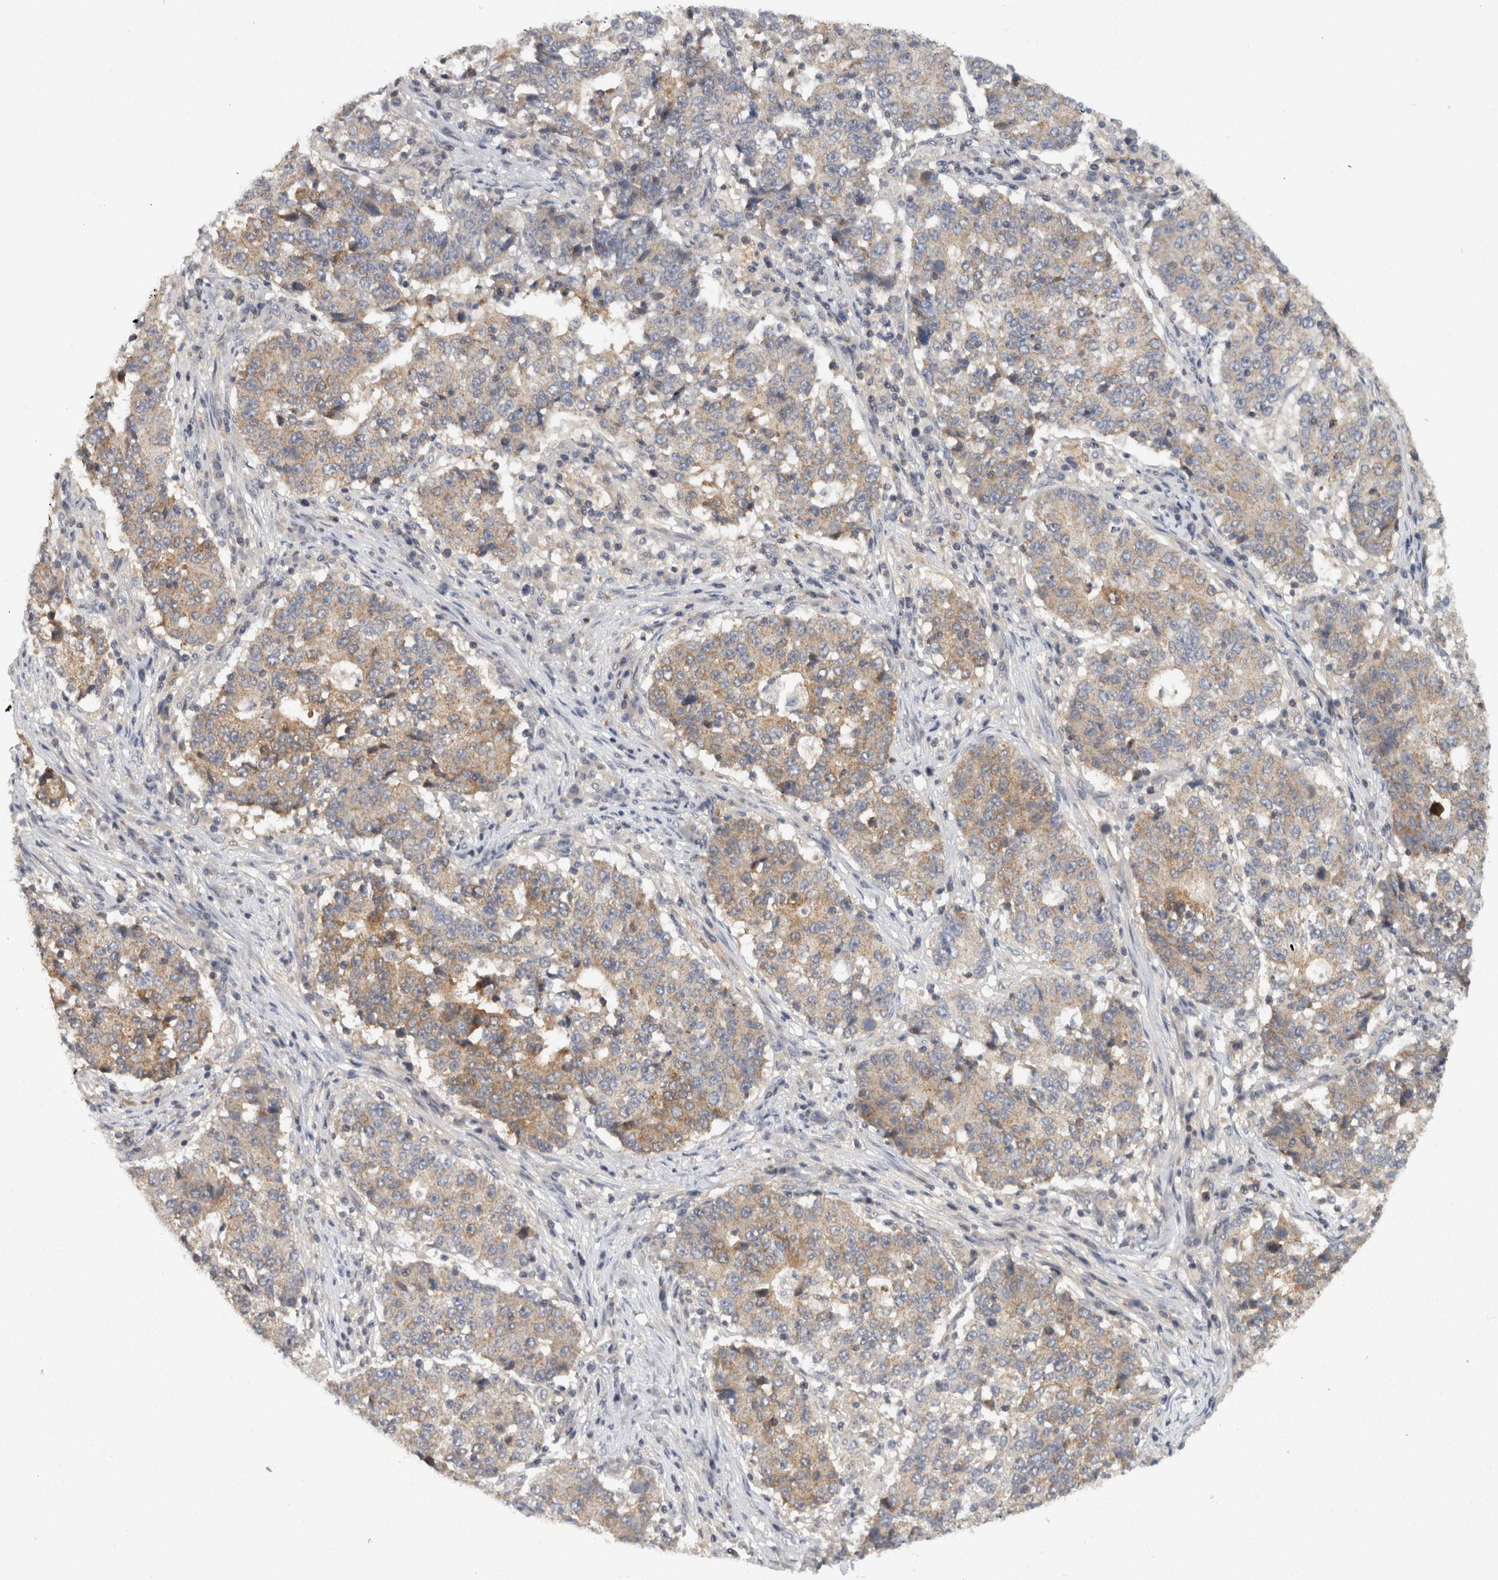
{"staining": {"intensity": "moderate", "quantity": "25%-75%", "location": "cytoplasmic/membranous"}, "tissue": "stomach cancer", "cell_type": "Tumor cells", "image_type": "cancer", "snomed": [{"axis": "morphology", "description": "Adenocarcinoma, NOS"}, {"axis": "topography", "description": "Stomach"}], "caption": "Moderate cytoplasmic/membranous staining is appreciated in approximately 25%-75% of tumor cells in stomach cancer (adenocarcinoma).", "gene": "ACAT2", "patient": {"sex": "male", "age": 59}}